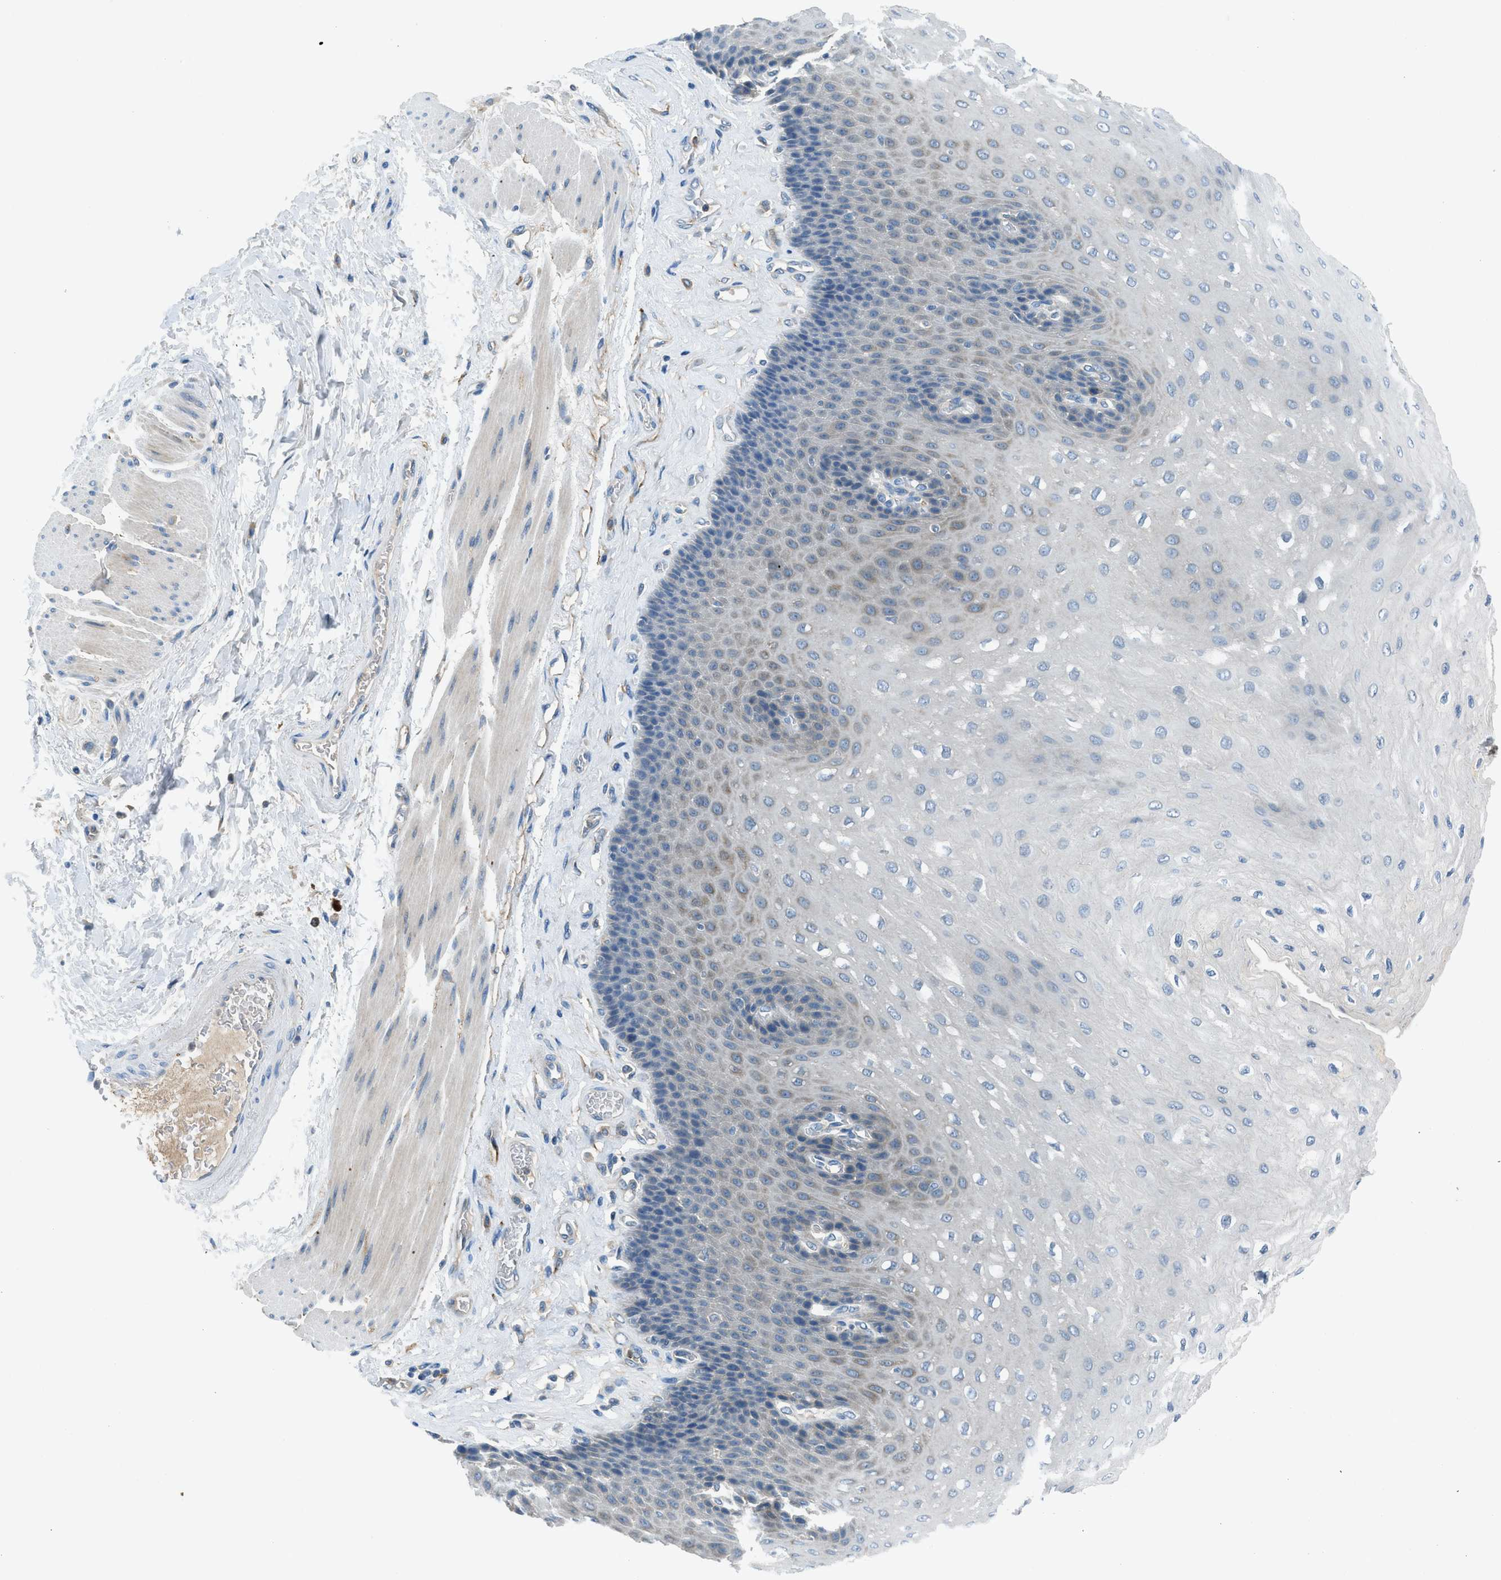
{"staining": {"intensity": "weak", "quantity": "<25%", "location": "cytoplasmic/membranous"}, "tissue": "esophagus", "cell_type": "Squamous epithelial cells", "image_type": "normal", "snomed": [{"axis": "morphology", "description": "Normal tissue, NOS"}, {"axis": "topography", "description": "Esophagus"}], "caption": "Immunohistochemical staining of normal human esophagus displays no significant staining in squamous epithelial cells. Nuclei are stained in blue.", "gene": "BMP1", "patient": {"sex": "female", "age": 72}}